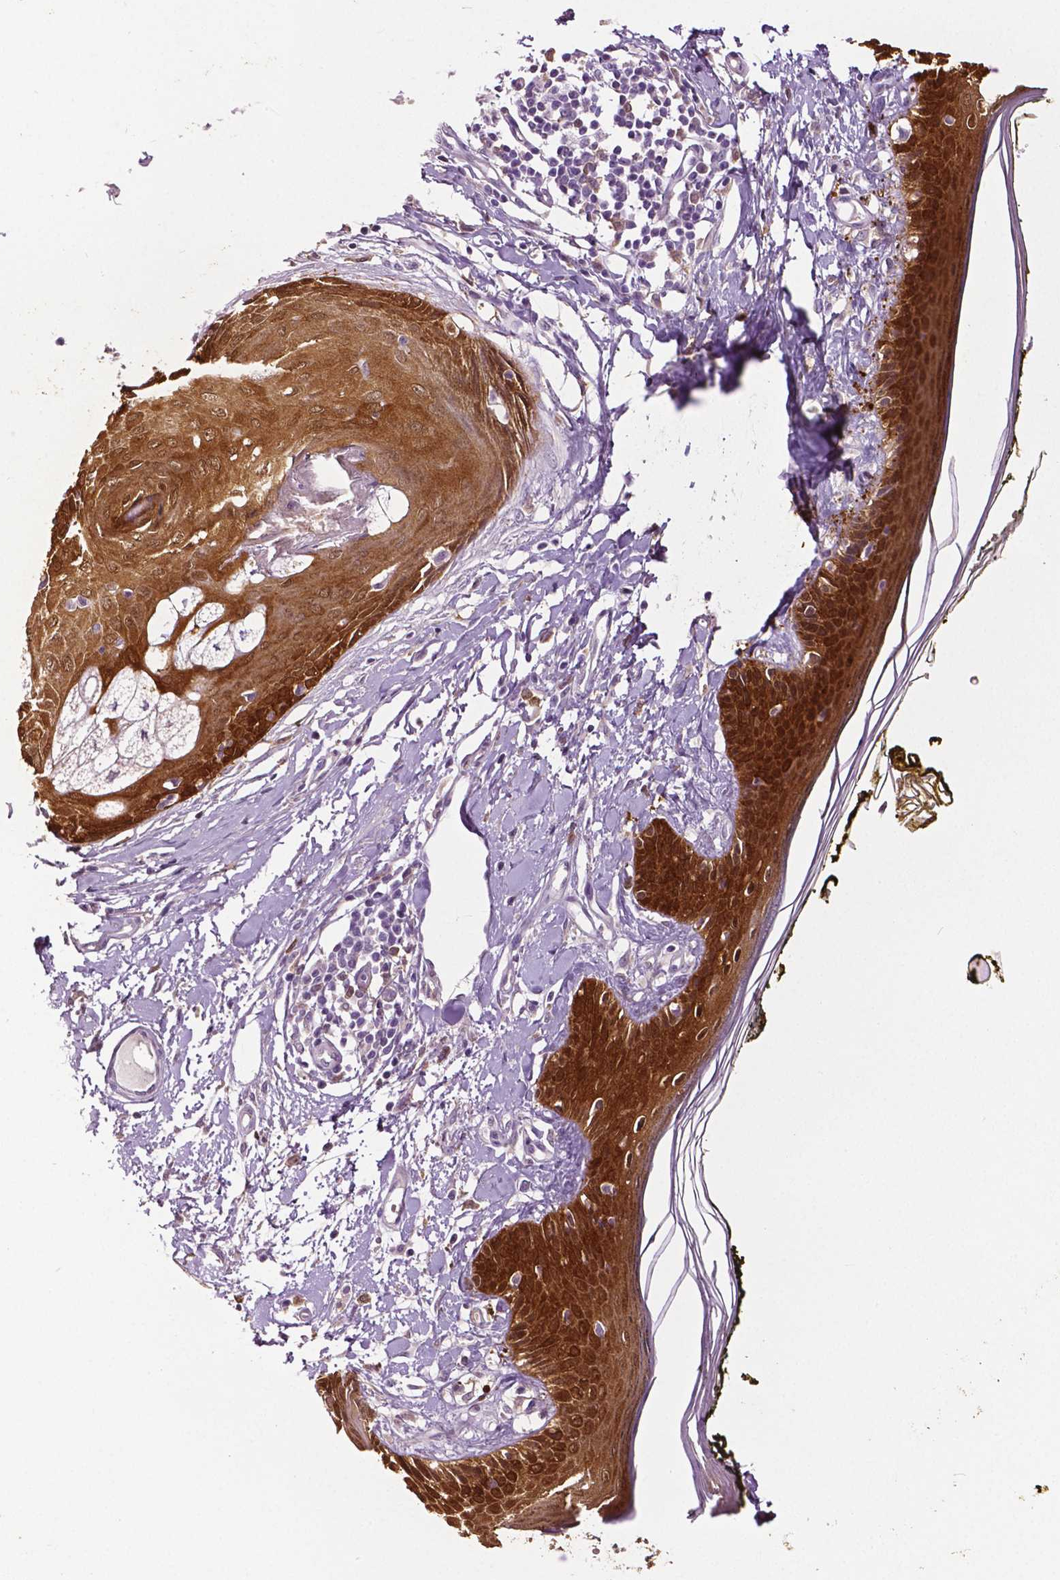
{"staining": {"intensity": "moderate", "quantity": ">75%", "location": "cytoplasmic/membranous"}, "tissue": "skin", "cell_type": "Fibroblasts", "image_type": "normal", "snomed": [{"axis": "morphology", "description": "Normal tissue, NOS"}, {"axis": "topography", "description": "Skin"}], "caption": "This photomicrograph shows IHC staining of normal skin, with medium moderate cytoplasmic/membranous positivity in approximately >75% of fibroblasts.", "gene": "PHGDH", "patient": {"sex": "male", "age": 76}}